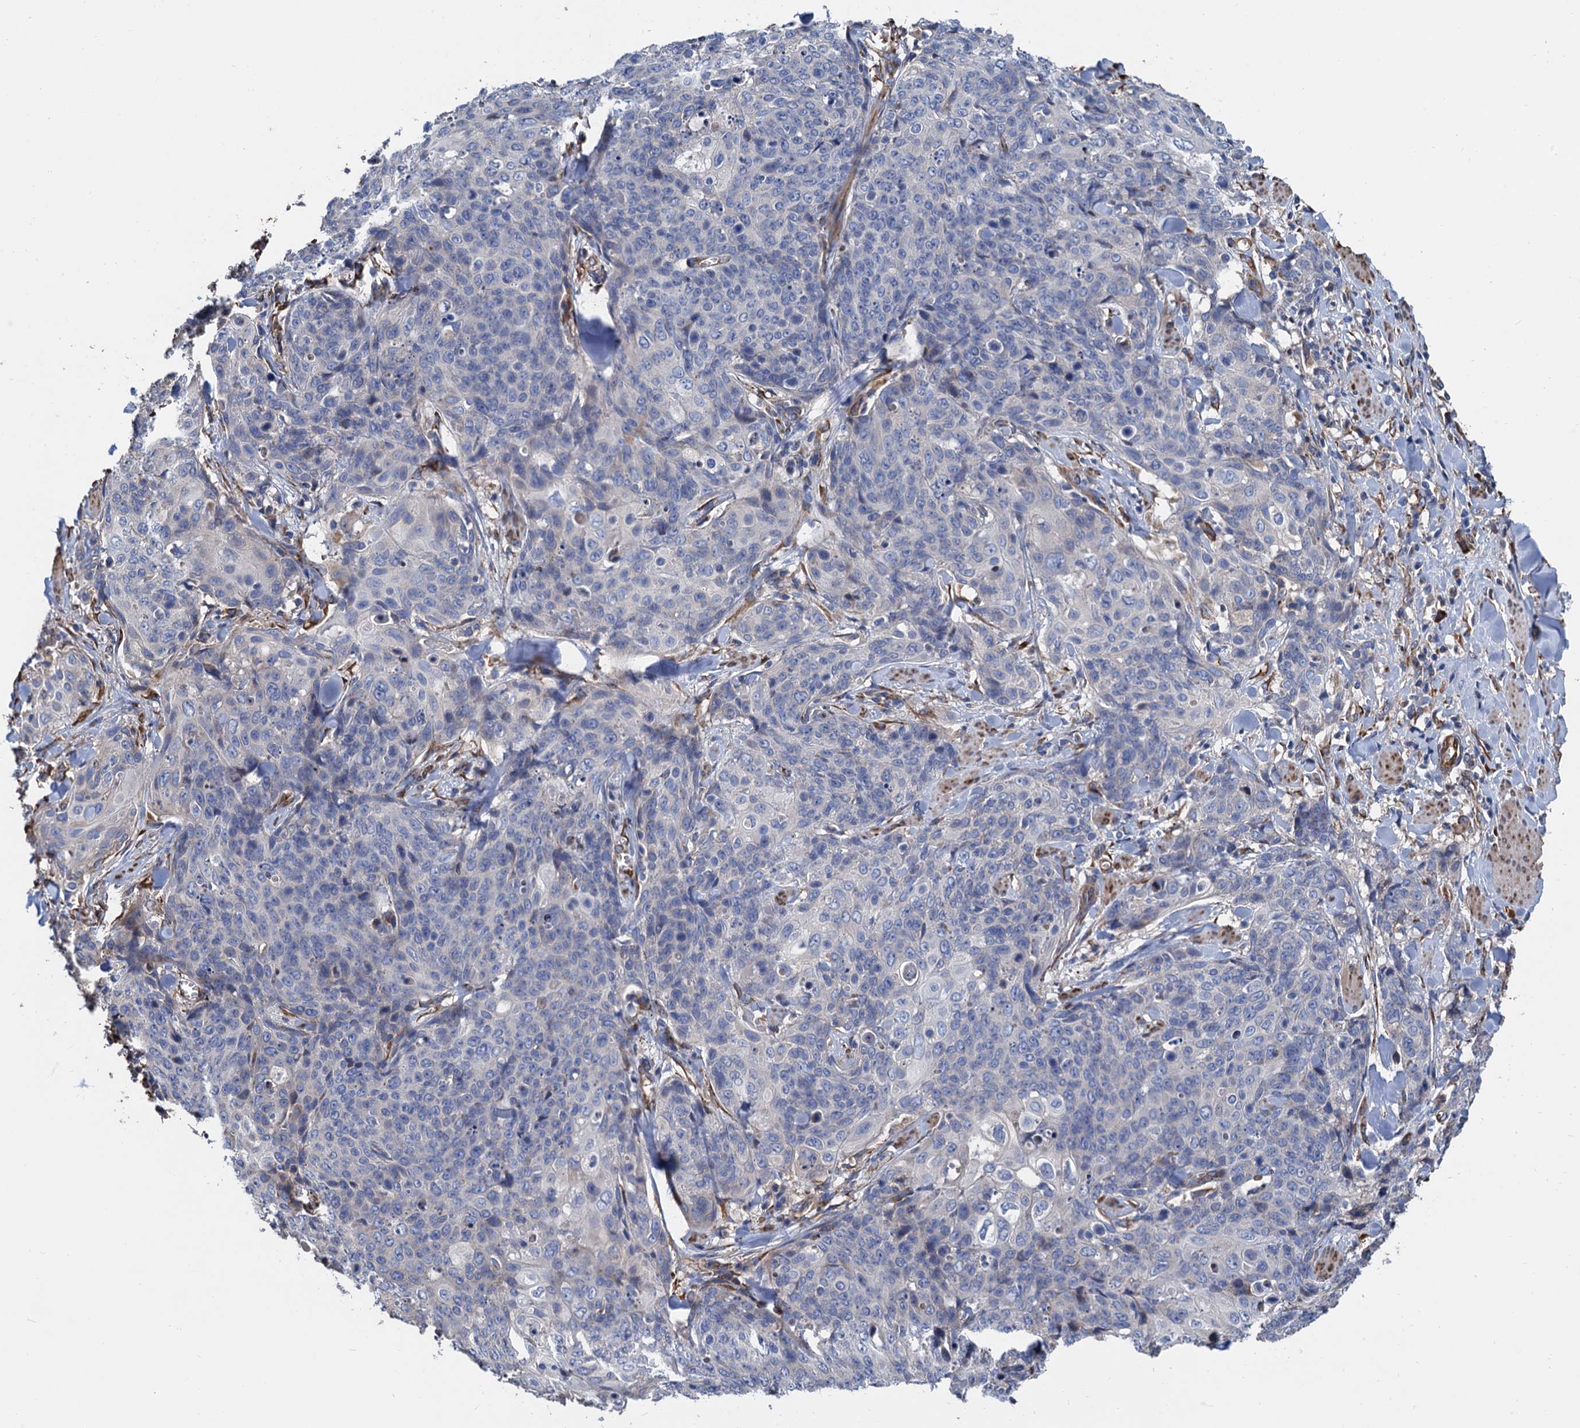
{"staining": {"intensity": "negative", "quantity": "none", "location": "none"}, "tissue": "skin cancer", "cell_type": "Tumor cells", "image_type": "cancer", "snomed": [{"axis": "morphology", "description": "Squamous cell carcinoma, NOS"}, {"axis": "topography", "description": "Skin"}, {"axis": "topography", "description": "Vulva"}], "caption": "Skin cancer stained for a protein using immunohistochemistry (IHC) displays no staining tumor cells.", "gene": "CNNM1", "patient": {"sex": "female", "age": 85}}